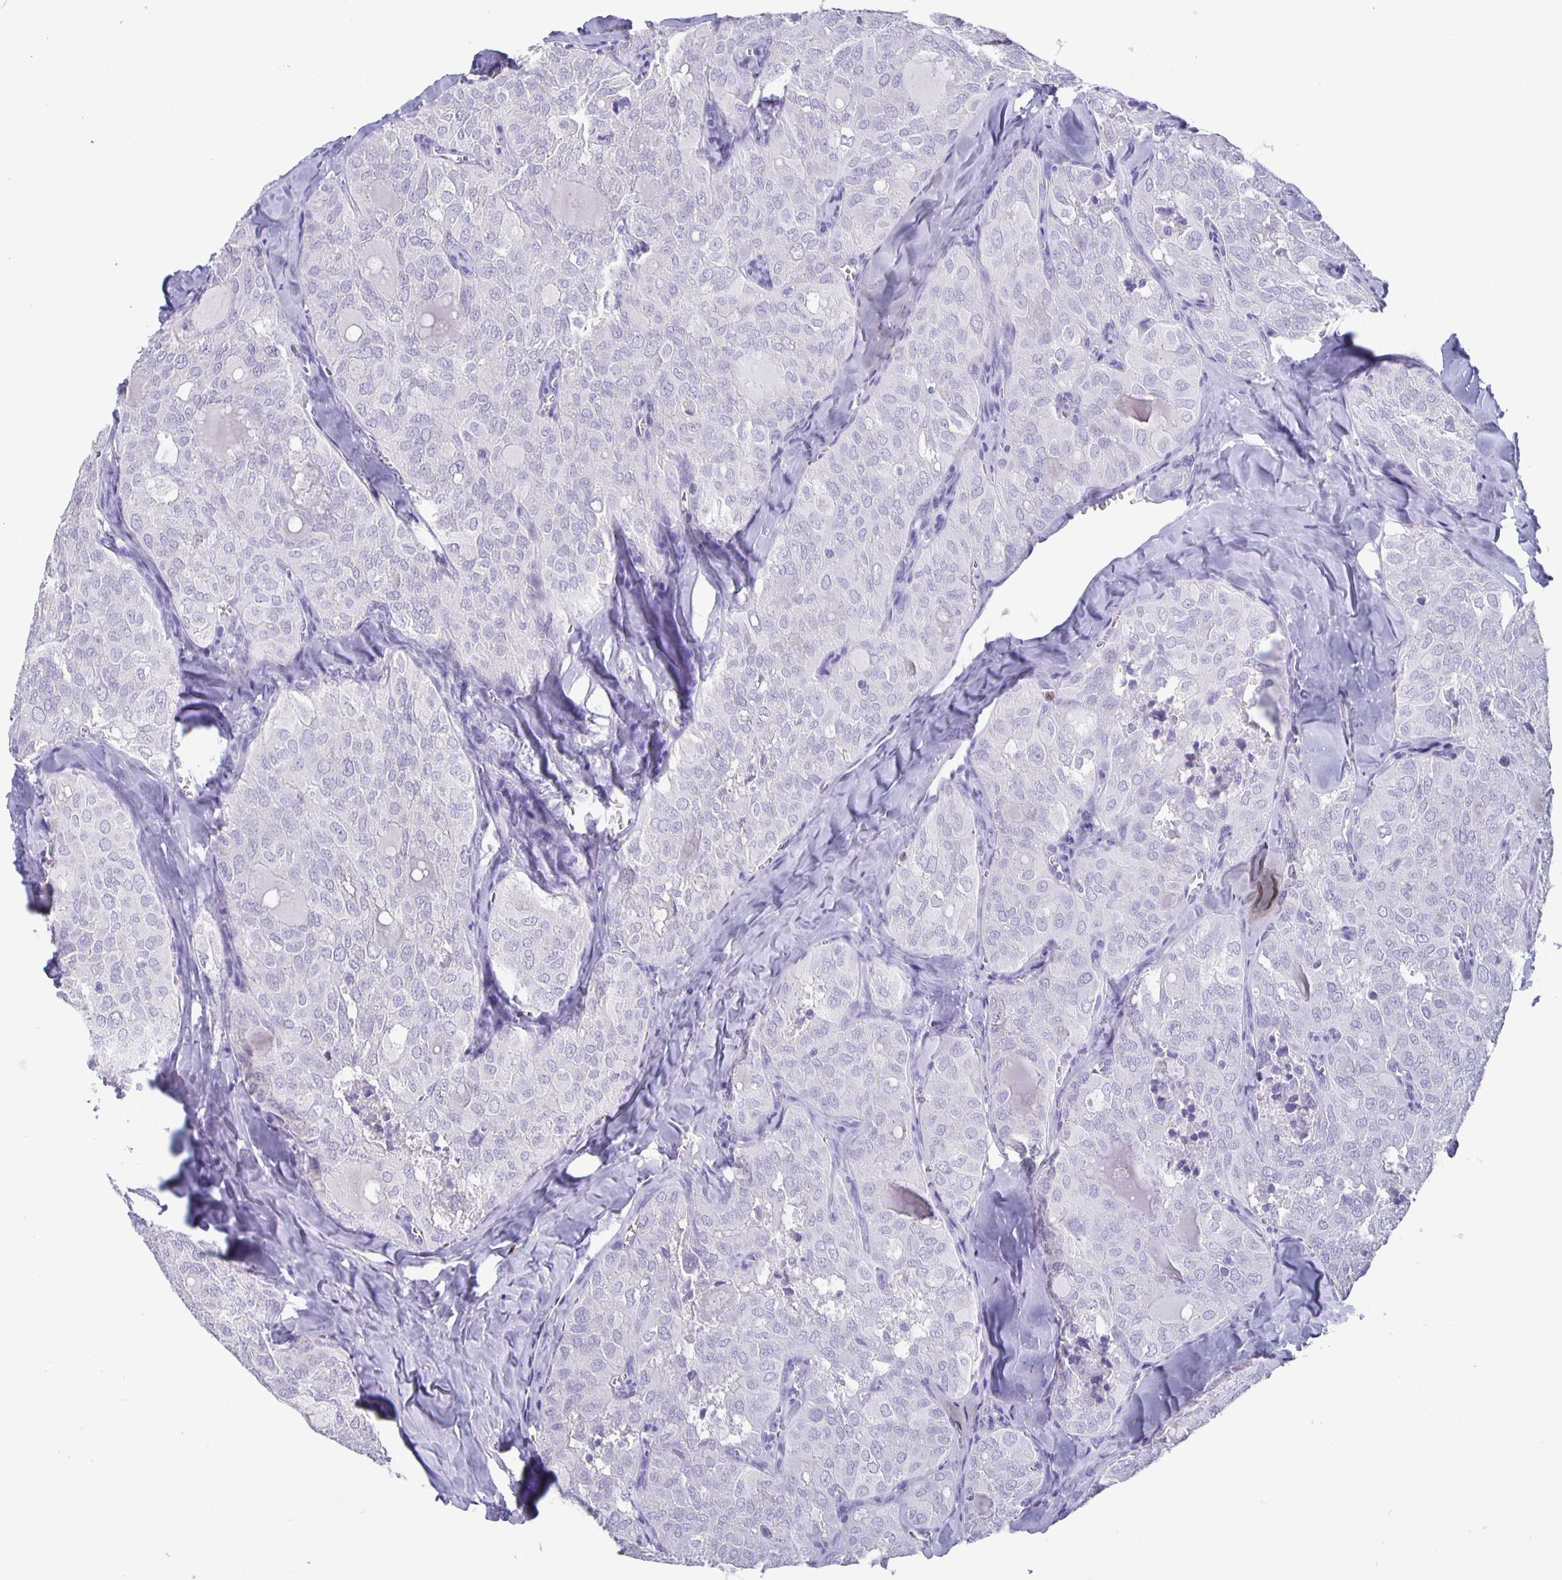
{"staining": {"intensity": "negative", "quantity": "none", "location": "none"}, "tissue": "thyroid cancer", "cell_type": "Tumor cells", "image_type": "cancer", "snomed": [{"axis": "morphology", "description": "Follicular adenoma carcinoma, NOS"}, {"axis": "topography", "description": "Thyroid gland"}], "caption": "Thyroid follicular adenoma carcinoma was stained to show a protein in brown. There is no significant staining in tumor cells.", "gene": "SATB2", "patient": {"sex": "male", "age": 75}}